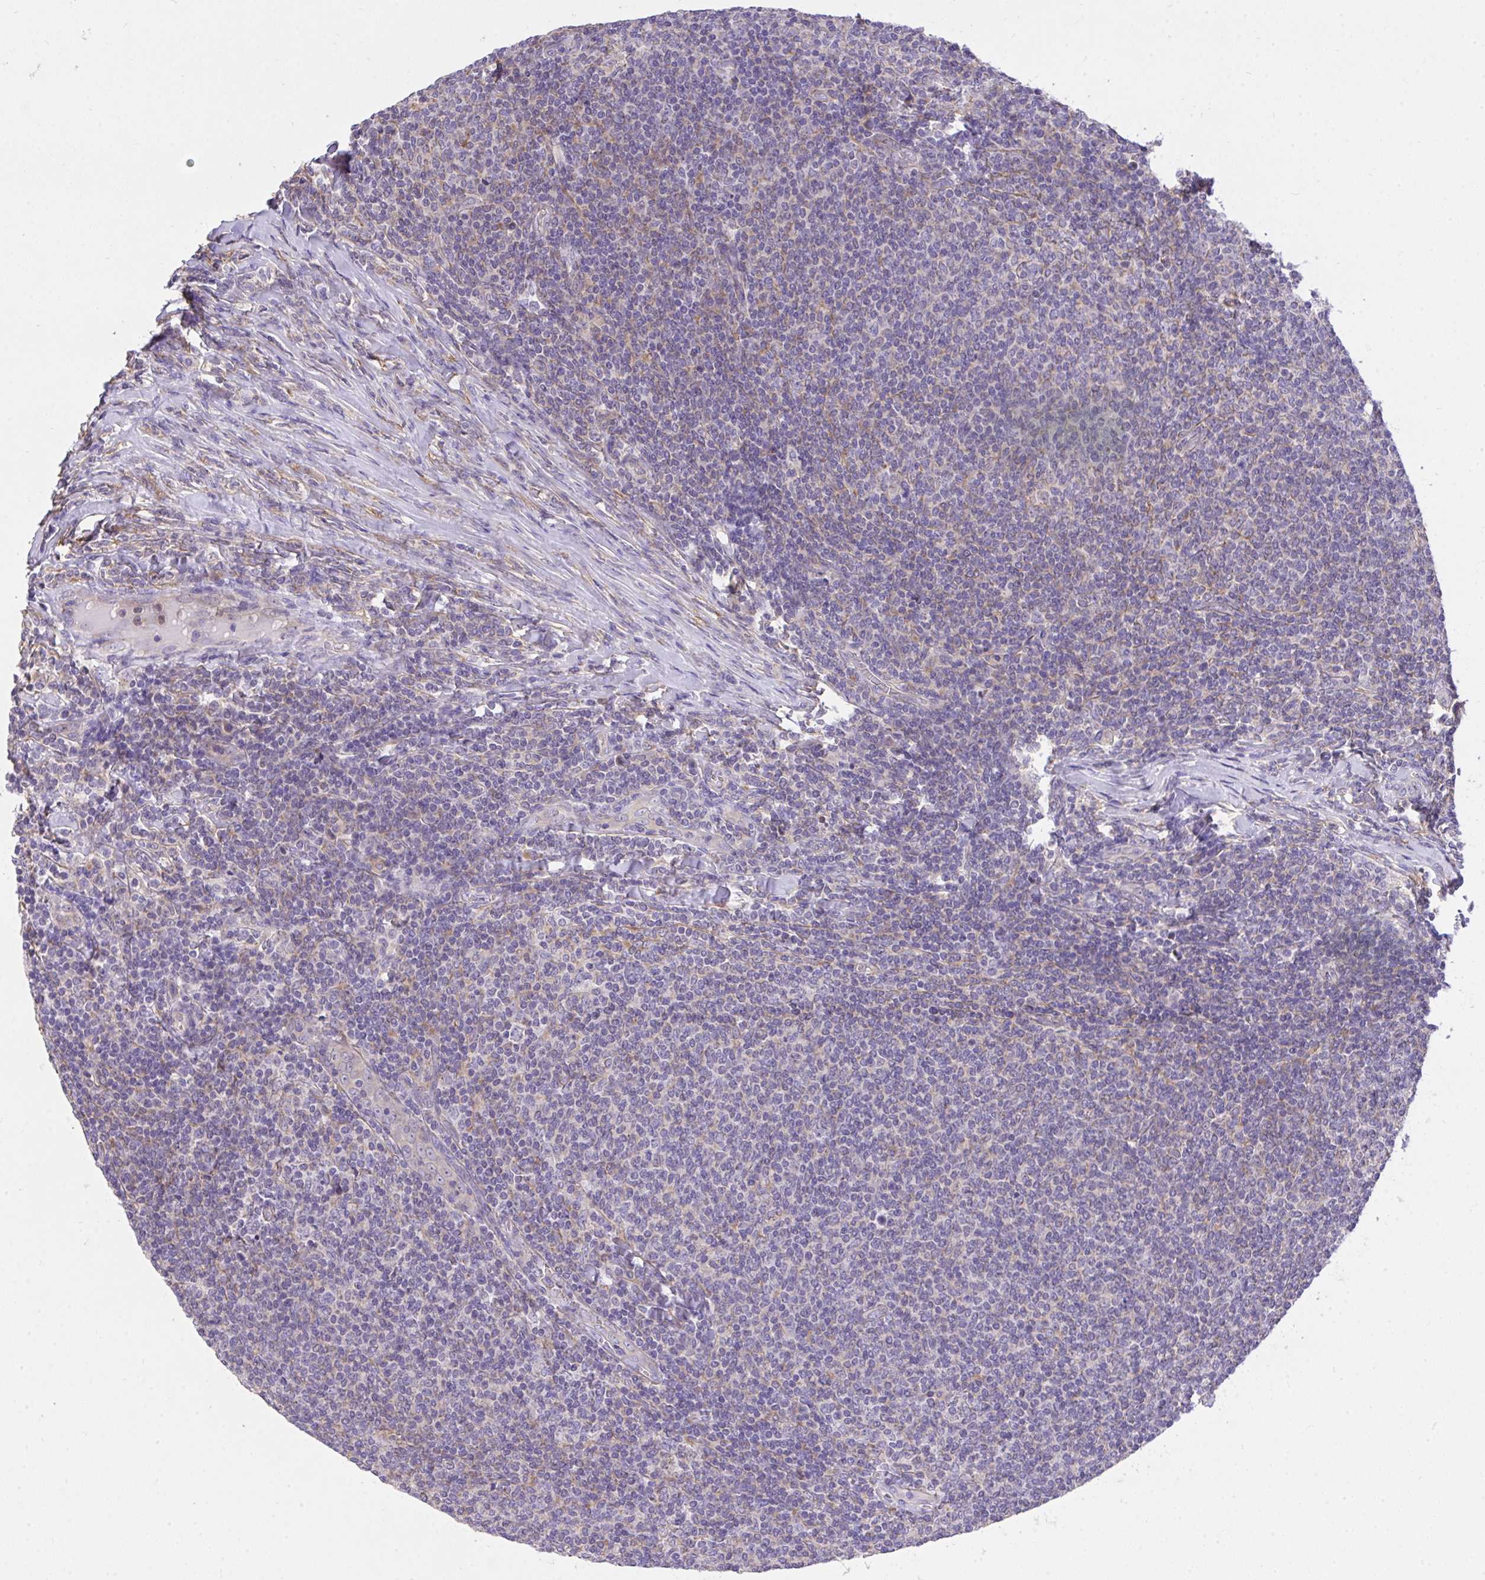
{"staining": {"intensity": "weak", "quantity": "25%-75%", "location": "cytoplasmic/membranous"}, "tissue": "lymphoma", "cell_type": "Tumor cells", "image_type": "cancer", "snomed": [{"axis": "morphology", "description": "Malignant lymphoma, non-Hodgkin's type, Low grade"}, {"axis": "topography", "description": "Lymph node"}], "caption": "Lymphoma stained with immunohistochemistry shows weak cytoplasmic/membranous staining in approximately 25%-75% of tumor cells.", "gene": "MPC2", "patient": {"sex": "male", "age": 52}}